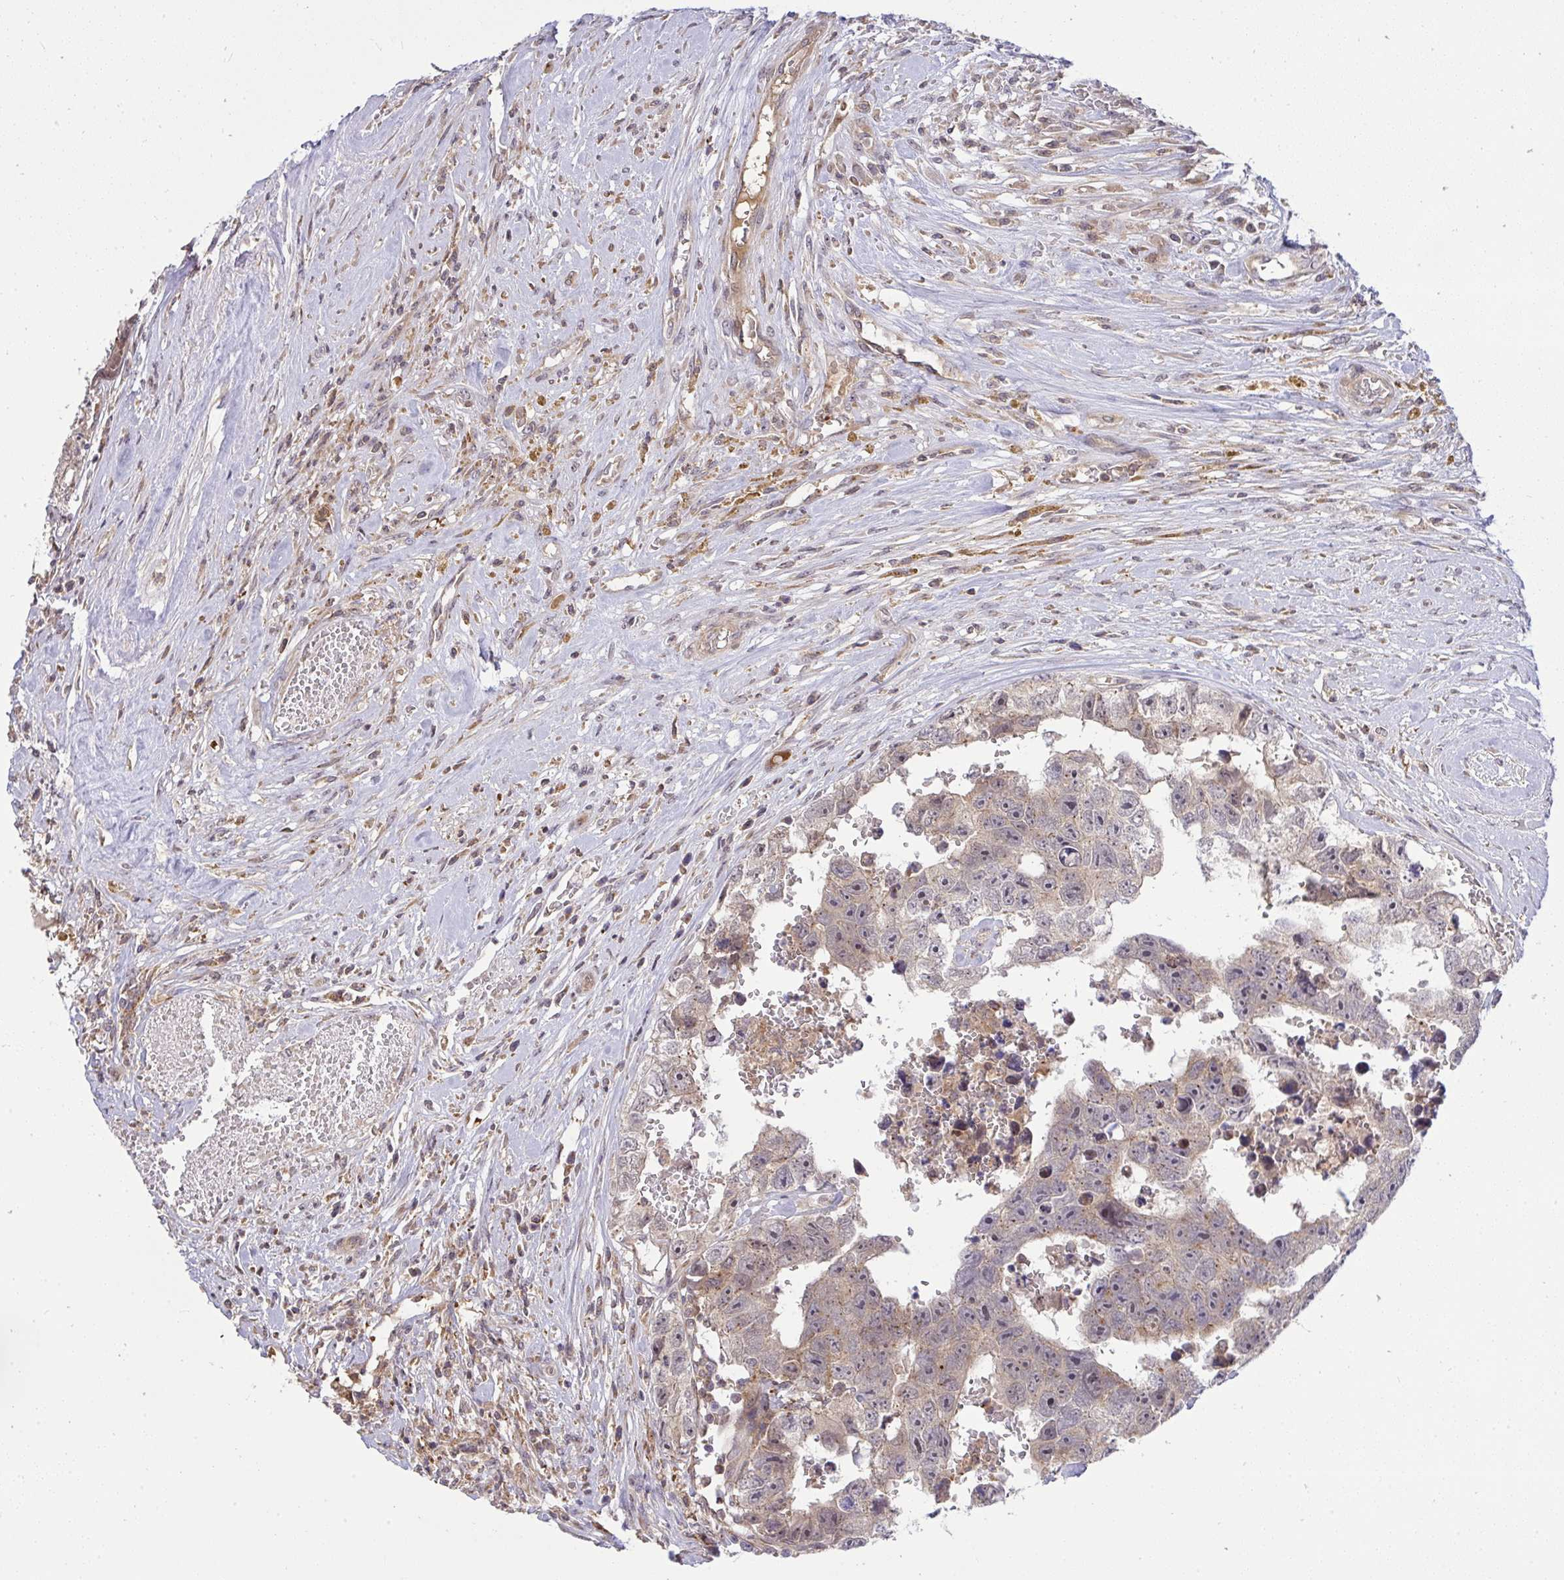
{"staining": {"intensity": "moderate", "quantity": "<25%", "location": "cytoplasmic/membranous"}, "tissue": "testis cancer", "cell_type": "Tumor cells", "image_type": "cancer", "snomed": [{"axis": "morphology", "description": "Carcinoma, Embryonal, NOS"}, {"axis": "topography", "description": "Testis"}], "caption": "A brown stain shows moderate cytoplasmic/membranous positivity of a protein in human testis embryonal carcinoma tumor cells.", "gene": "SLC9A6", "patient": {"sex": "male", "age": 22}}